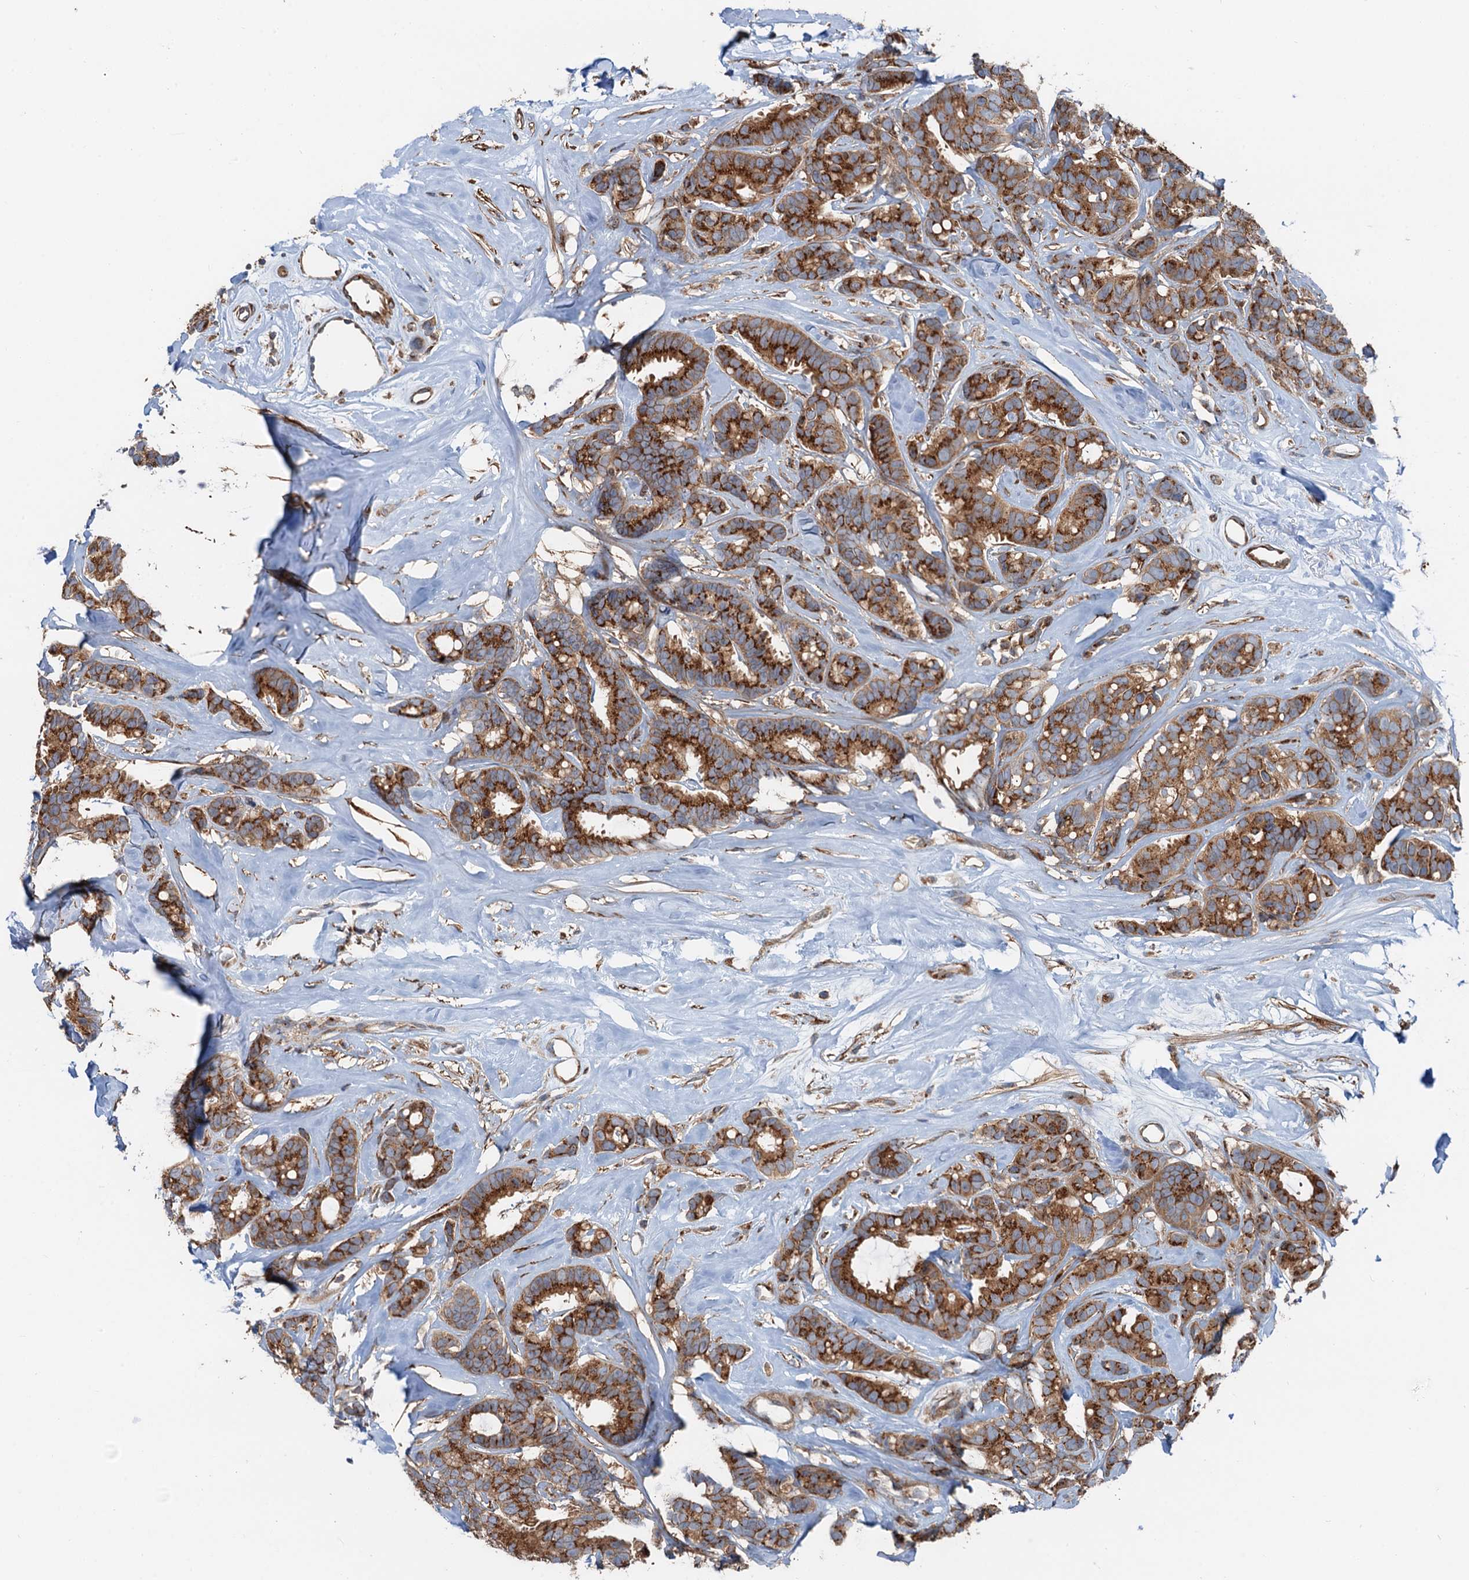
{"staining": {"intensity": "strong", "quantity": ">75%", "location": "cytoplasmic/membranous"}, "tissue": "breast cancer", "cell_type": "Tumor cells", "image_type": "cancer", "snomed": [{"axis": "morphology", "description": "Duct carcinoma"}, {"axis": "topography", "description": "Breast"}], "caption": "Human breast cancer (invasive ductal carcinoma) stained for a protein (brown) displays strong cytoplasmic/membranous positive staining in about >75% of tumor cells.", "gene": "ANKRD26", "patient": {"sex": "female", "age": 87}}